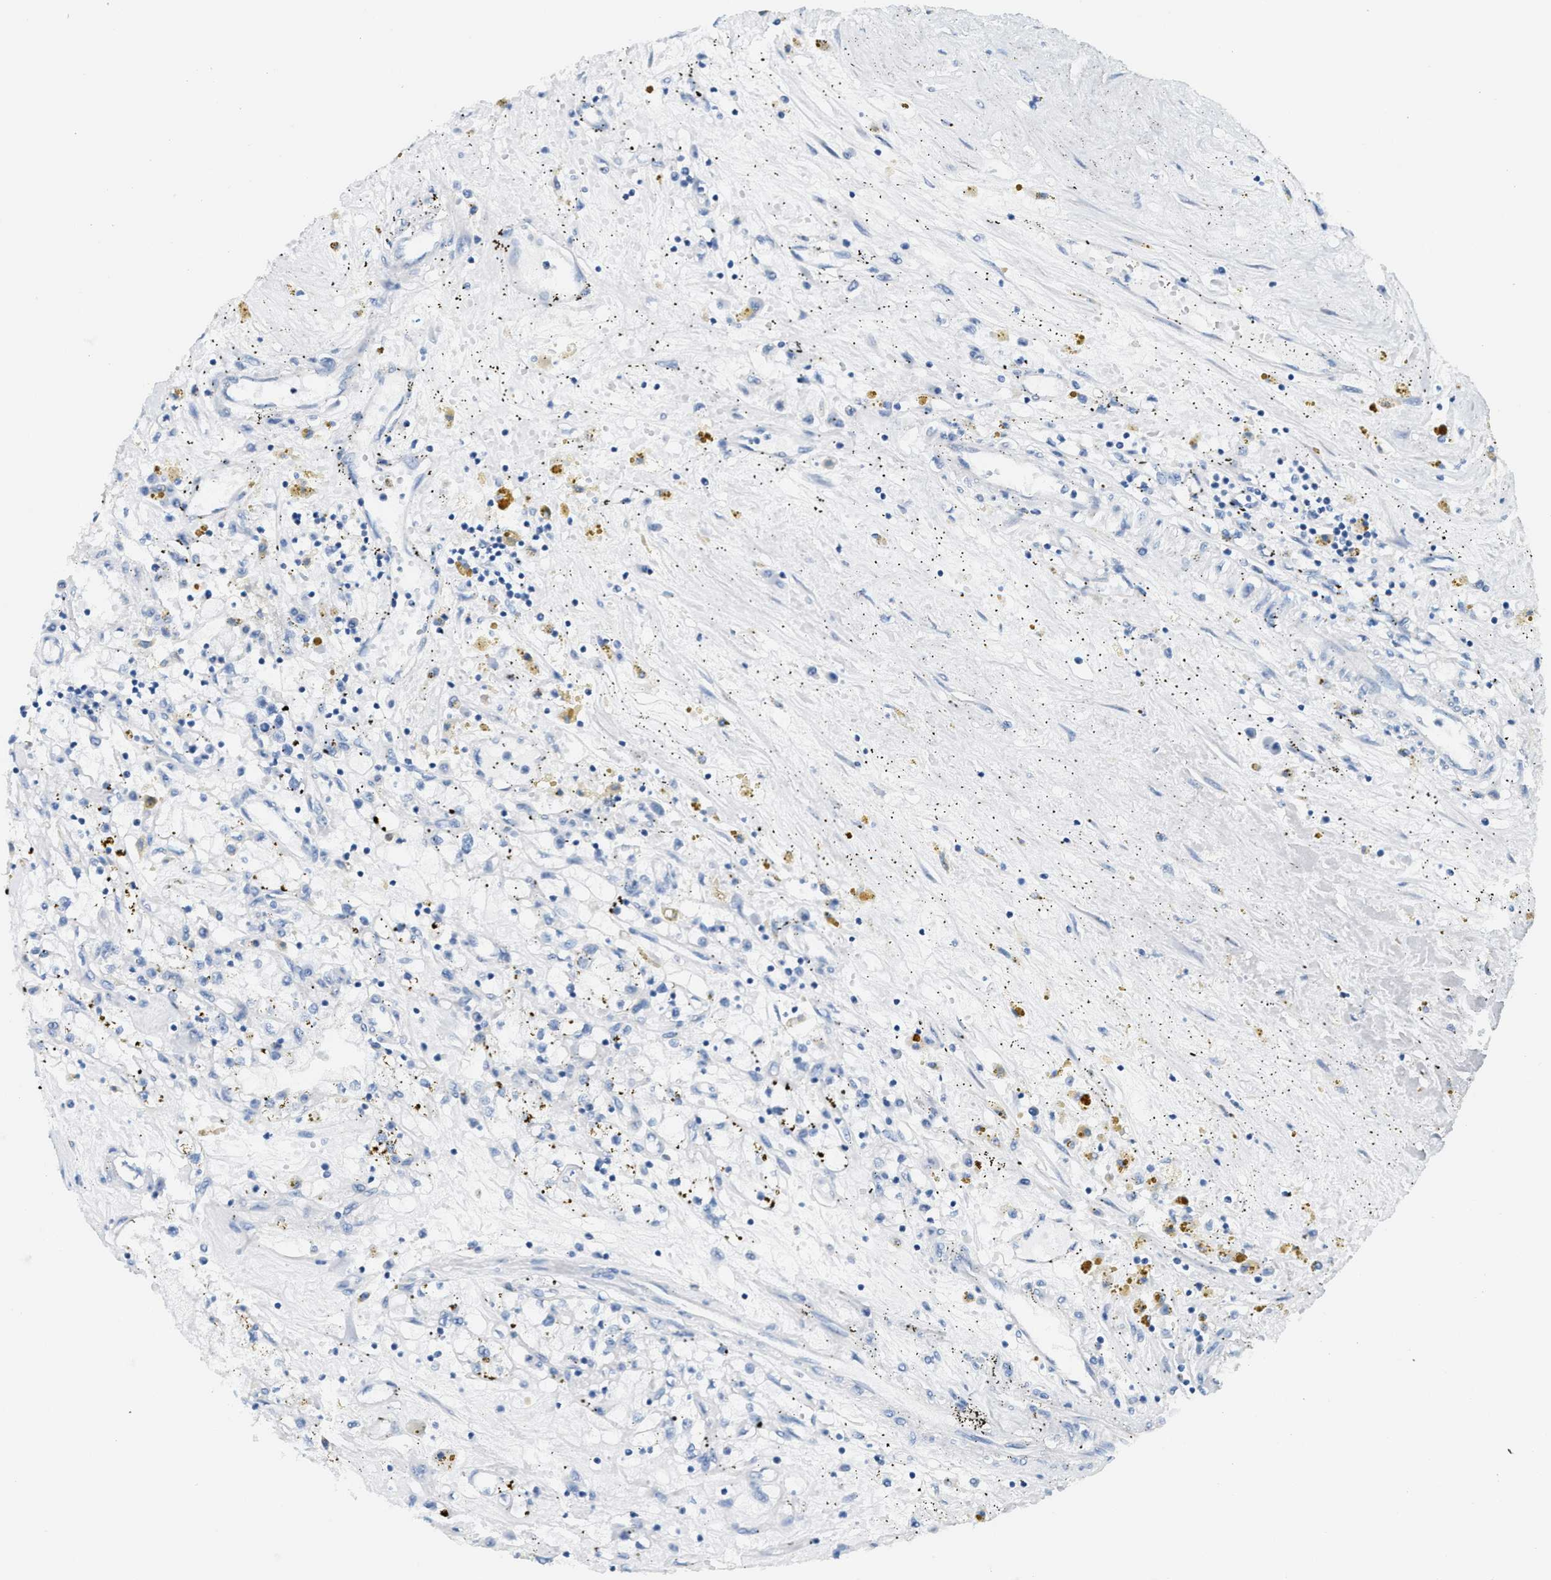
{"staining": {"intensity": "negative", "quantity": "none", "location": "none"}, "tissue": "renal cancer", "cell_type": "Tumor cells", "image_type": "cancer", "snomed": [{"axis": "morphology", "description": "Adenocarcinoma, NOS"}, {"axis": "topography", "description": "Kidney"}], "caption": "Human adenocarcinoma (renal) stained for a protein using IHC reveals no staining in tumor cells.", "gene": "MPP3", "patient": {"sex": "male", "age": 56}}